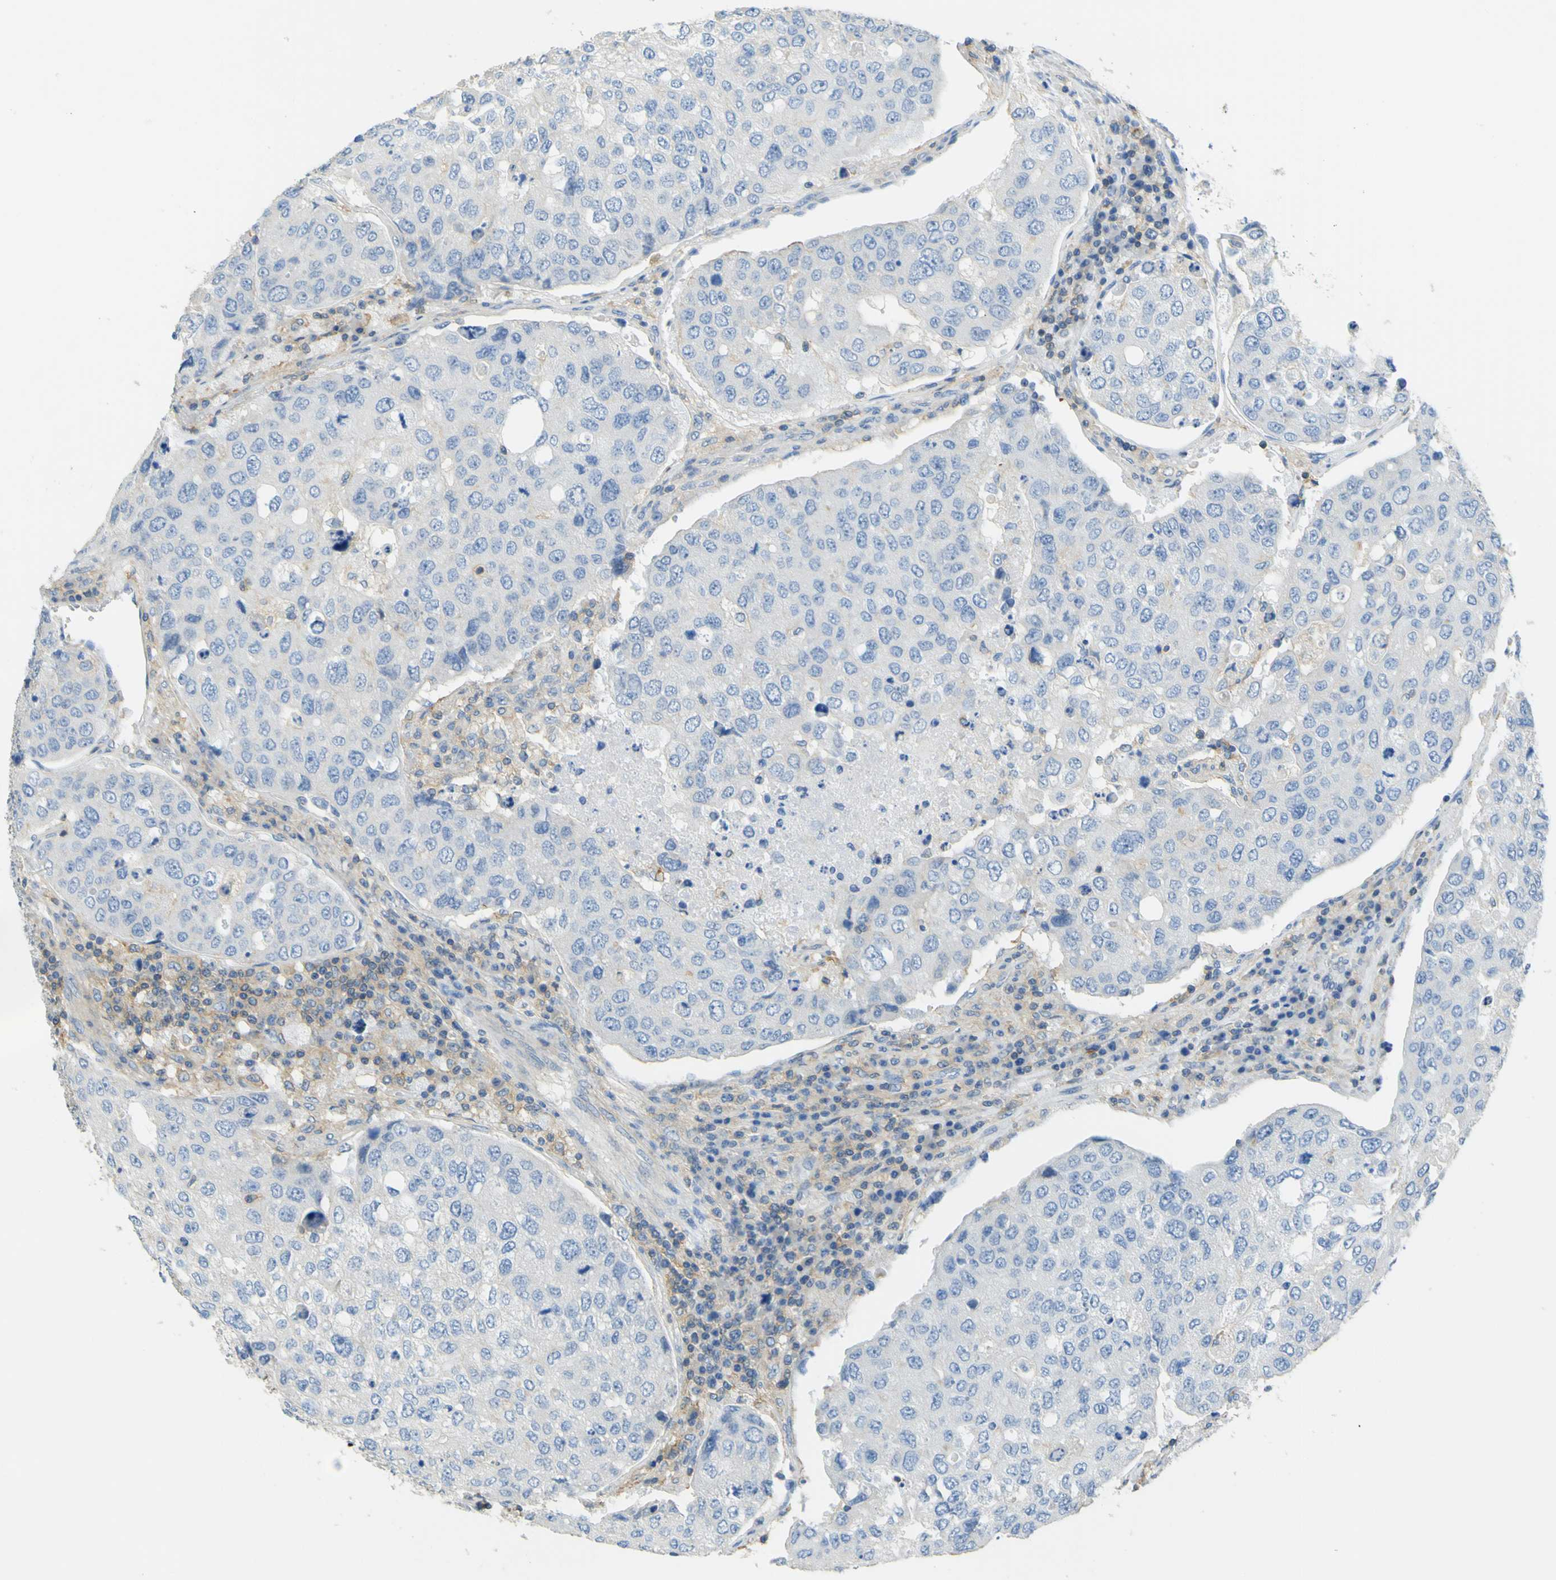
{"staining": {"intensity": "weak", "quantity": "<25%", "location": "cytoplasmic/membranous"}, "tissue": "urothelial cancer", "cell_type": "Tumor cells", "image_type": "cancer", "snomed": [{"axis": "morphology", "description": "Urothelial carcinoma, High grade"}, {"axis": "topography", "description": "Lymph node"}, {"axis": "topography", "description": "Urinary bladder"}], "caption": "The immunohistochemistry histopathology image has no significant positivity in tumor cells of urothelial cancer tissue.", "gene": "OGN", "patient": {"sex": "male", "age": 51}}